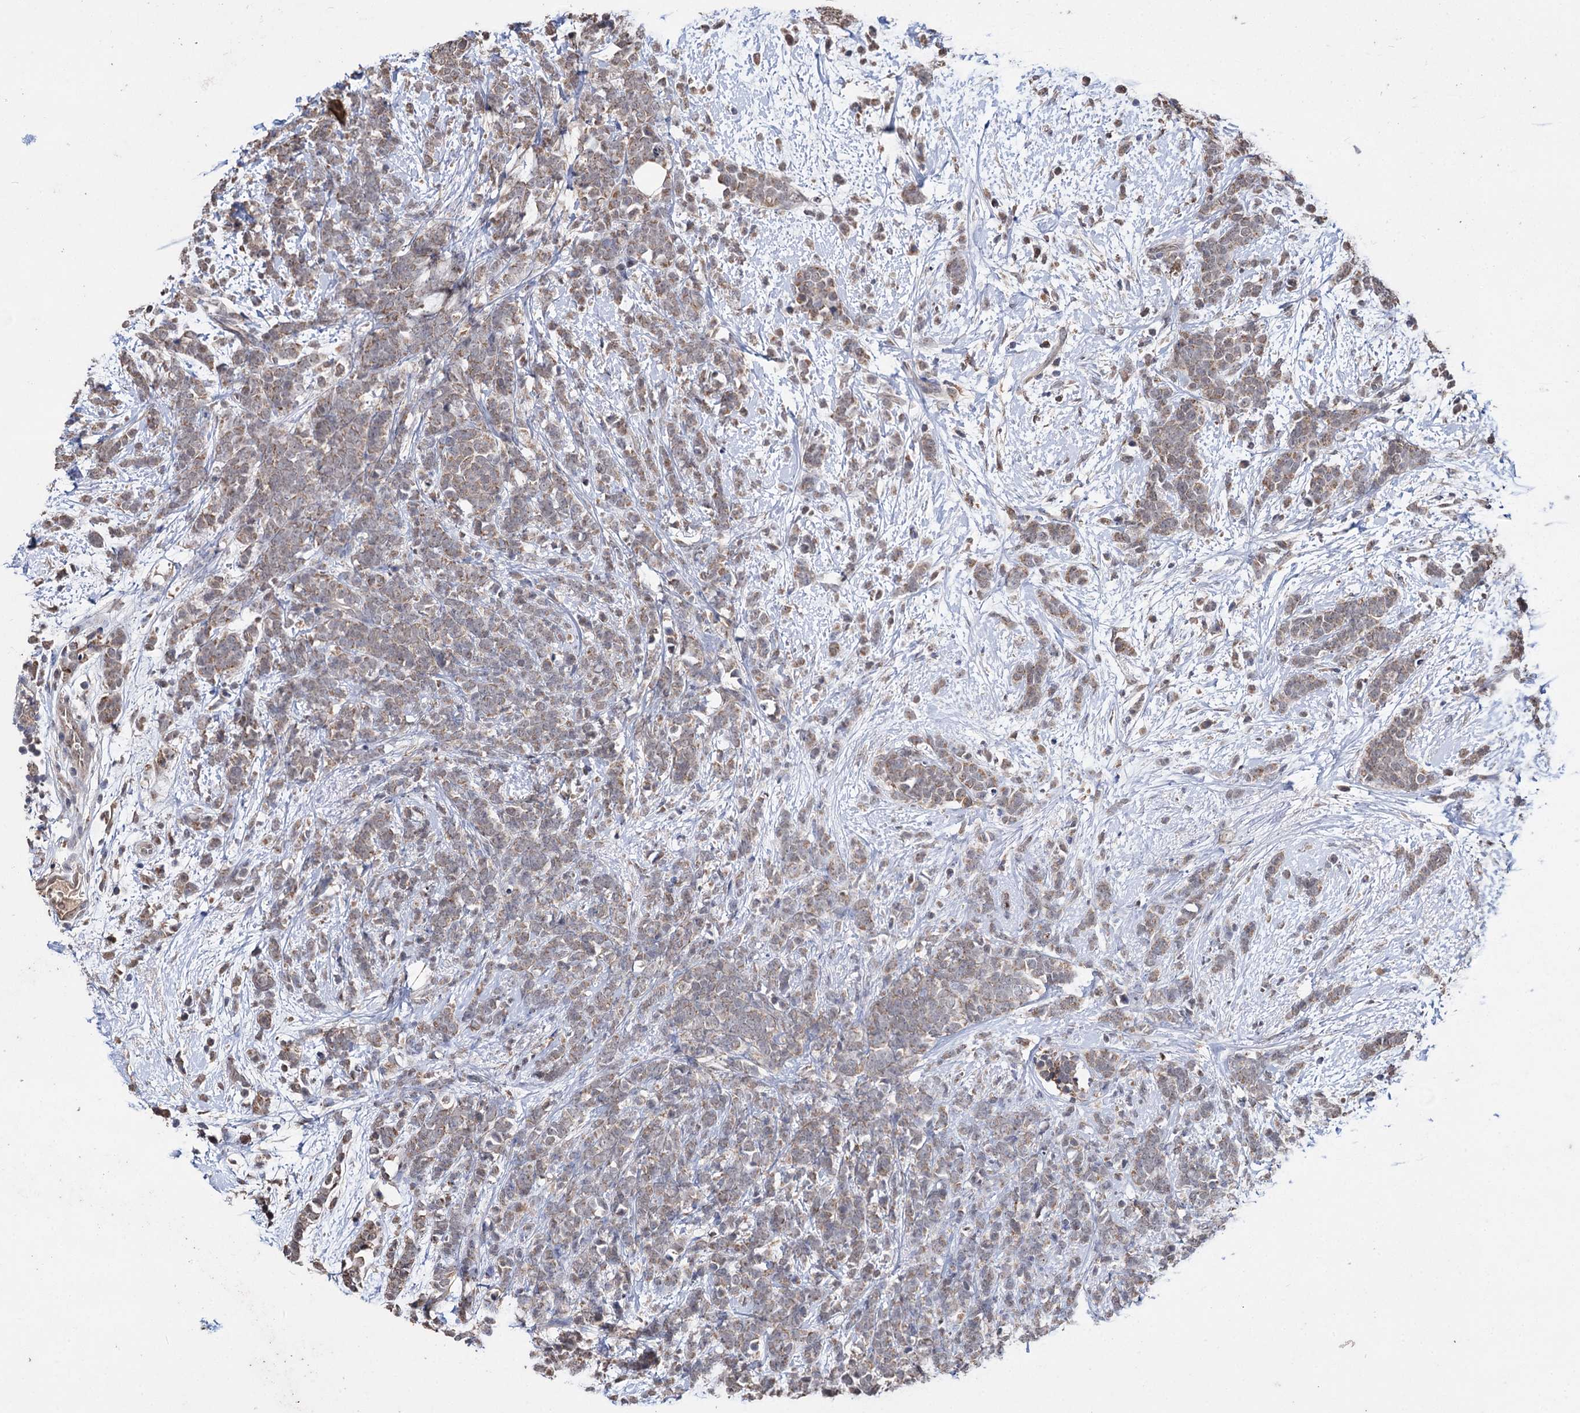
{"staining": {"intensity": "weak", "quantity": ">75%", "location": "cytoplasmic/membranous"}, "tissue": "breast cancer", "cell_type": "Tumor cells", "image_type": "cancer", "snomed": [{"axis": "morphology", "description": "Lobular carcinoma"}, {"axis": "topography", "description": "Breast"}], "caption": "Breast lobular carcinoma stained for a protein reveals weak cytoplasmic/membranous positivity in tumor cells.", "gene": "CLPB", "patient": {"sex": "female", "age": 58}}